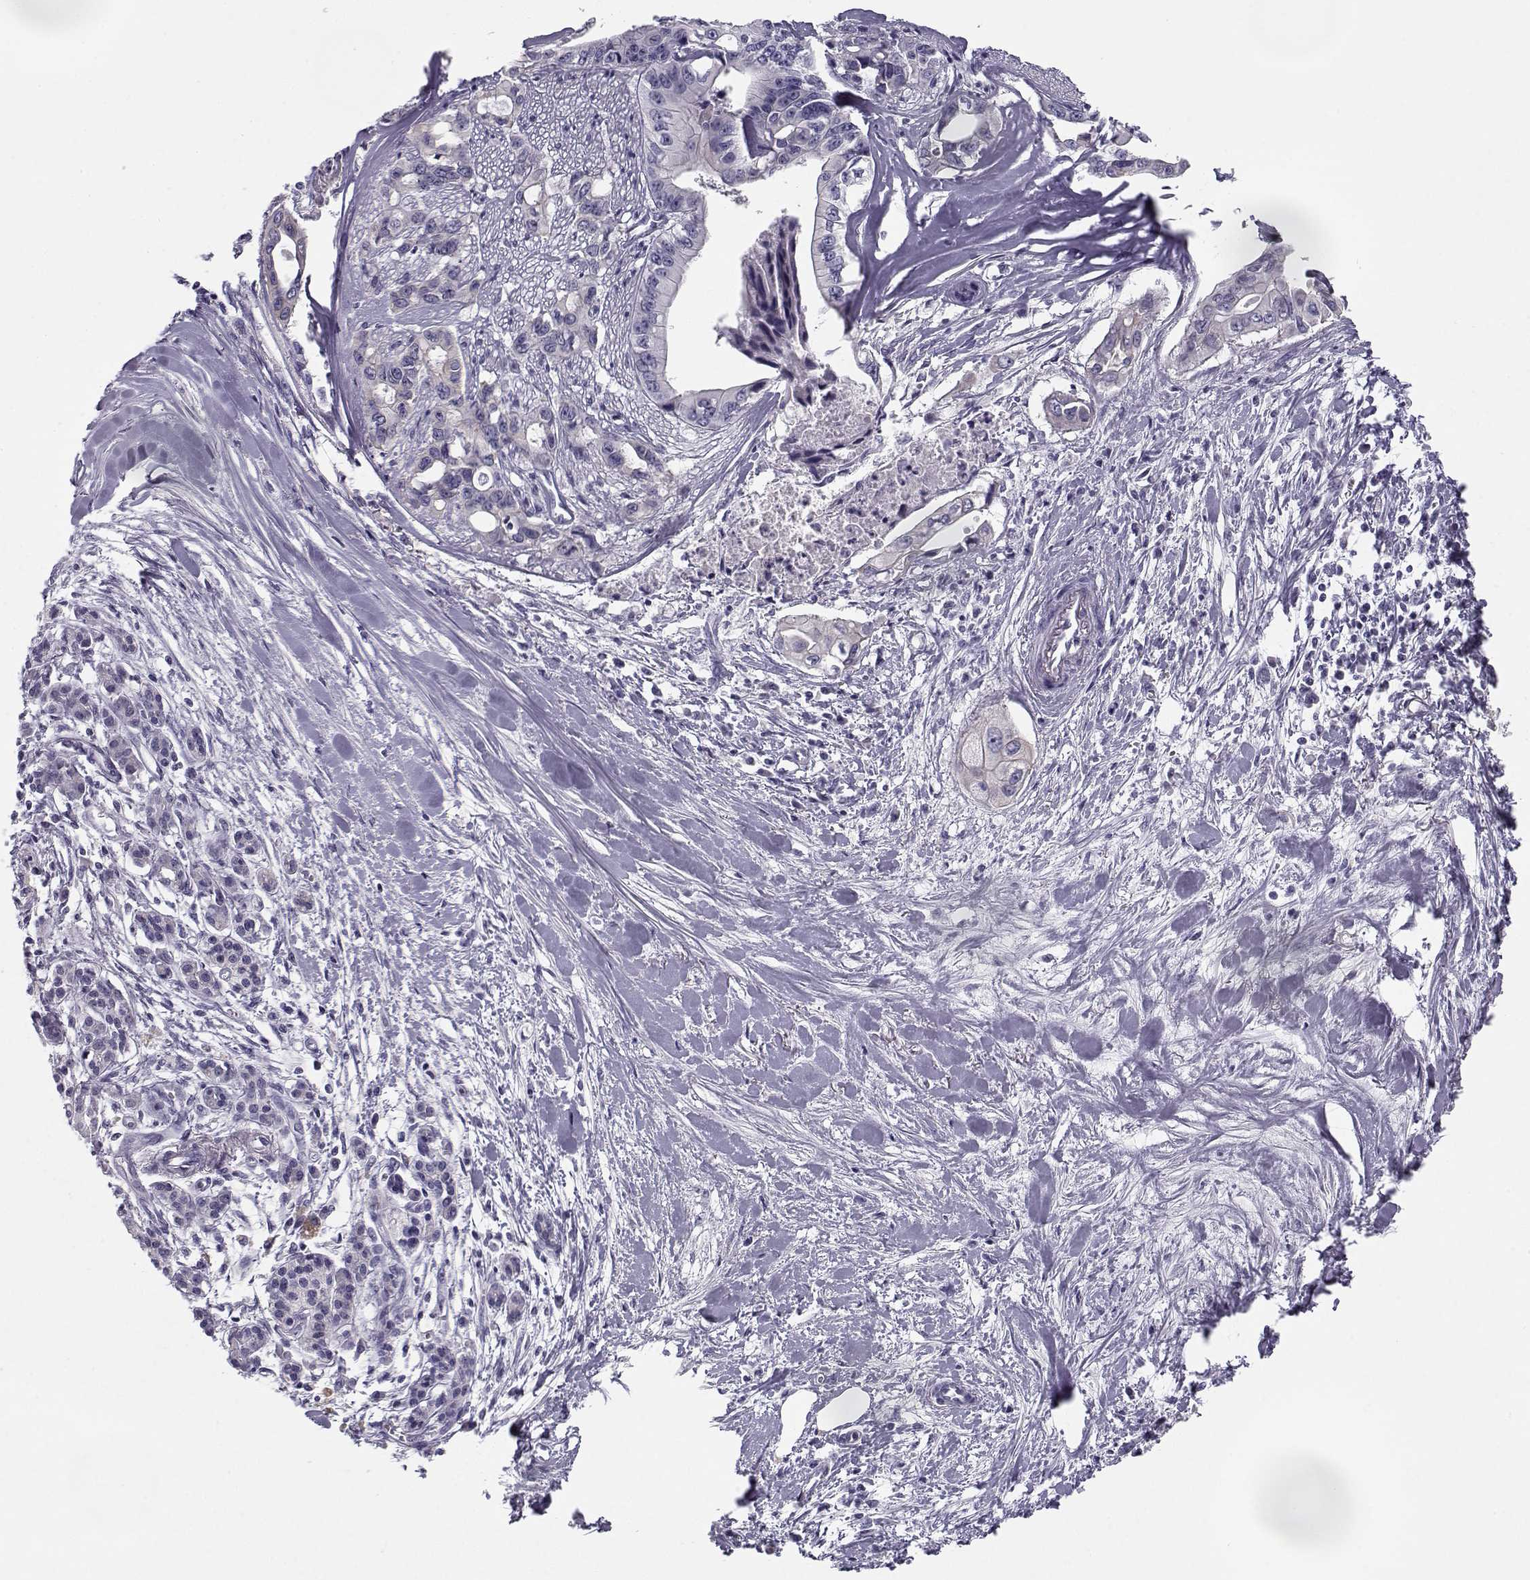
{"staining": {"intensity": "negative", "quantity": "none", "location": "none"}, "tissue": "pancreatic cancer", "cell_type": "Tumor cells", "image_type": "cancer", "snomed": [{"axis": "morphology", "description": "Adenocarcinoma, NOS"}, {"axis": "topography", "description": "Pancreas"}], "caption": "High magnification brightfield microscopy of adenocarcinoma (pancreatic) stained with DAB (brown) and counterstained with hematoxylin (blue): tumor cells show no significant positivity.", "gene": "CREB3L3", "patient": {"sex": "male", "age": 60}}